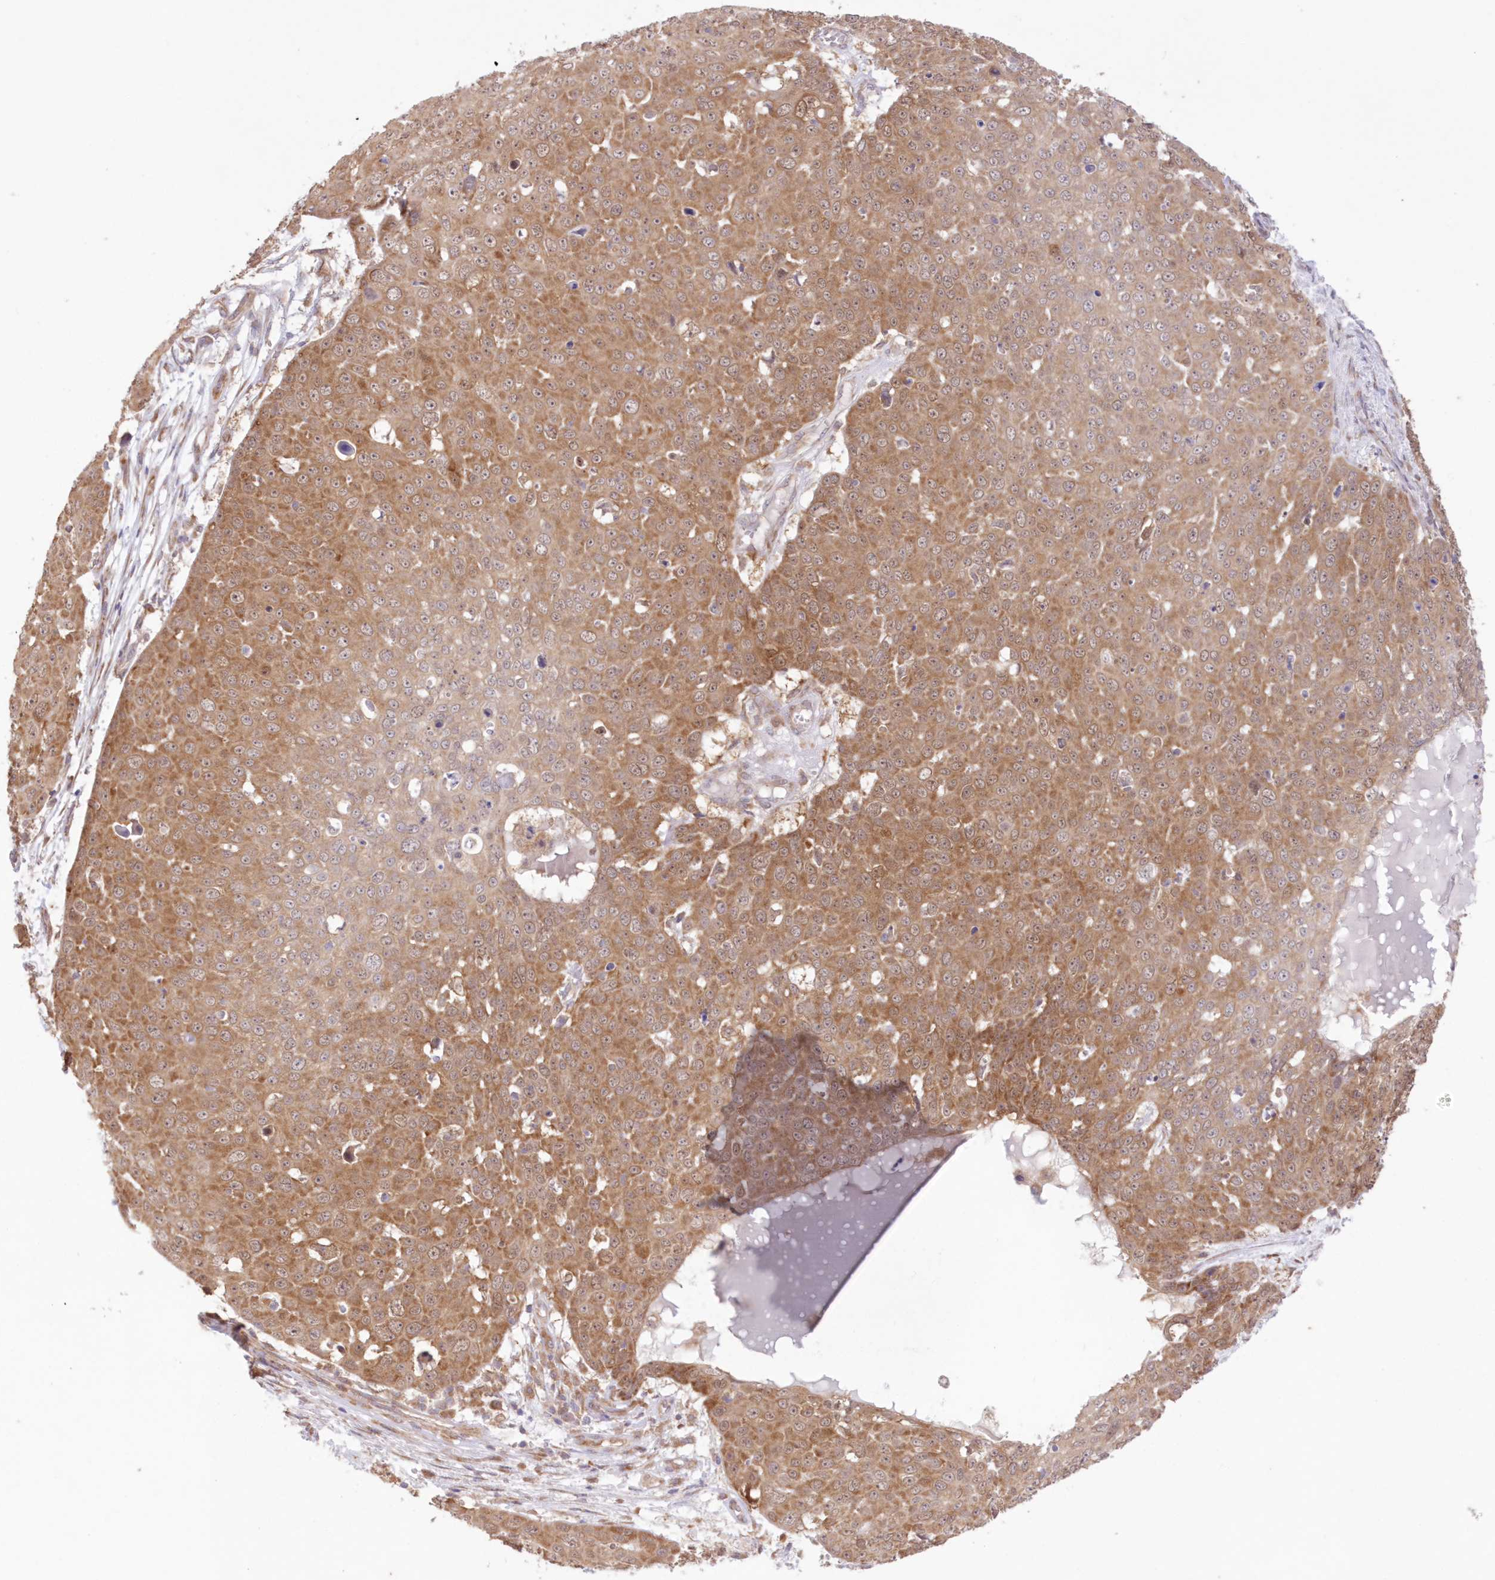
{"staining": {"intensity": "moderate", "quantity": ">75%", "location": "cytoplasmic/membranous"}, "tissue": "skin cancer", "cell_type": "Tumor cells", "image_type": "cancer", "snomed": [{"axis": "morphology", "description": "Squamous cell carcinoma, NOS"}, {"axis": "topography", "description": "Skin"}], "caption": "There is medium levels of moderate cytoplasmic/membranous staining in tumor cells of skin squamous cell carcinoma, as demonstrated by immunohistochemical staining (brown color).", "gene": "RNPEP", "patient": {"sex": "male", "age": 71}}